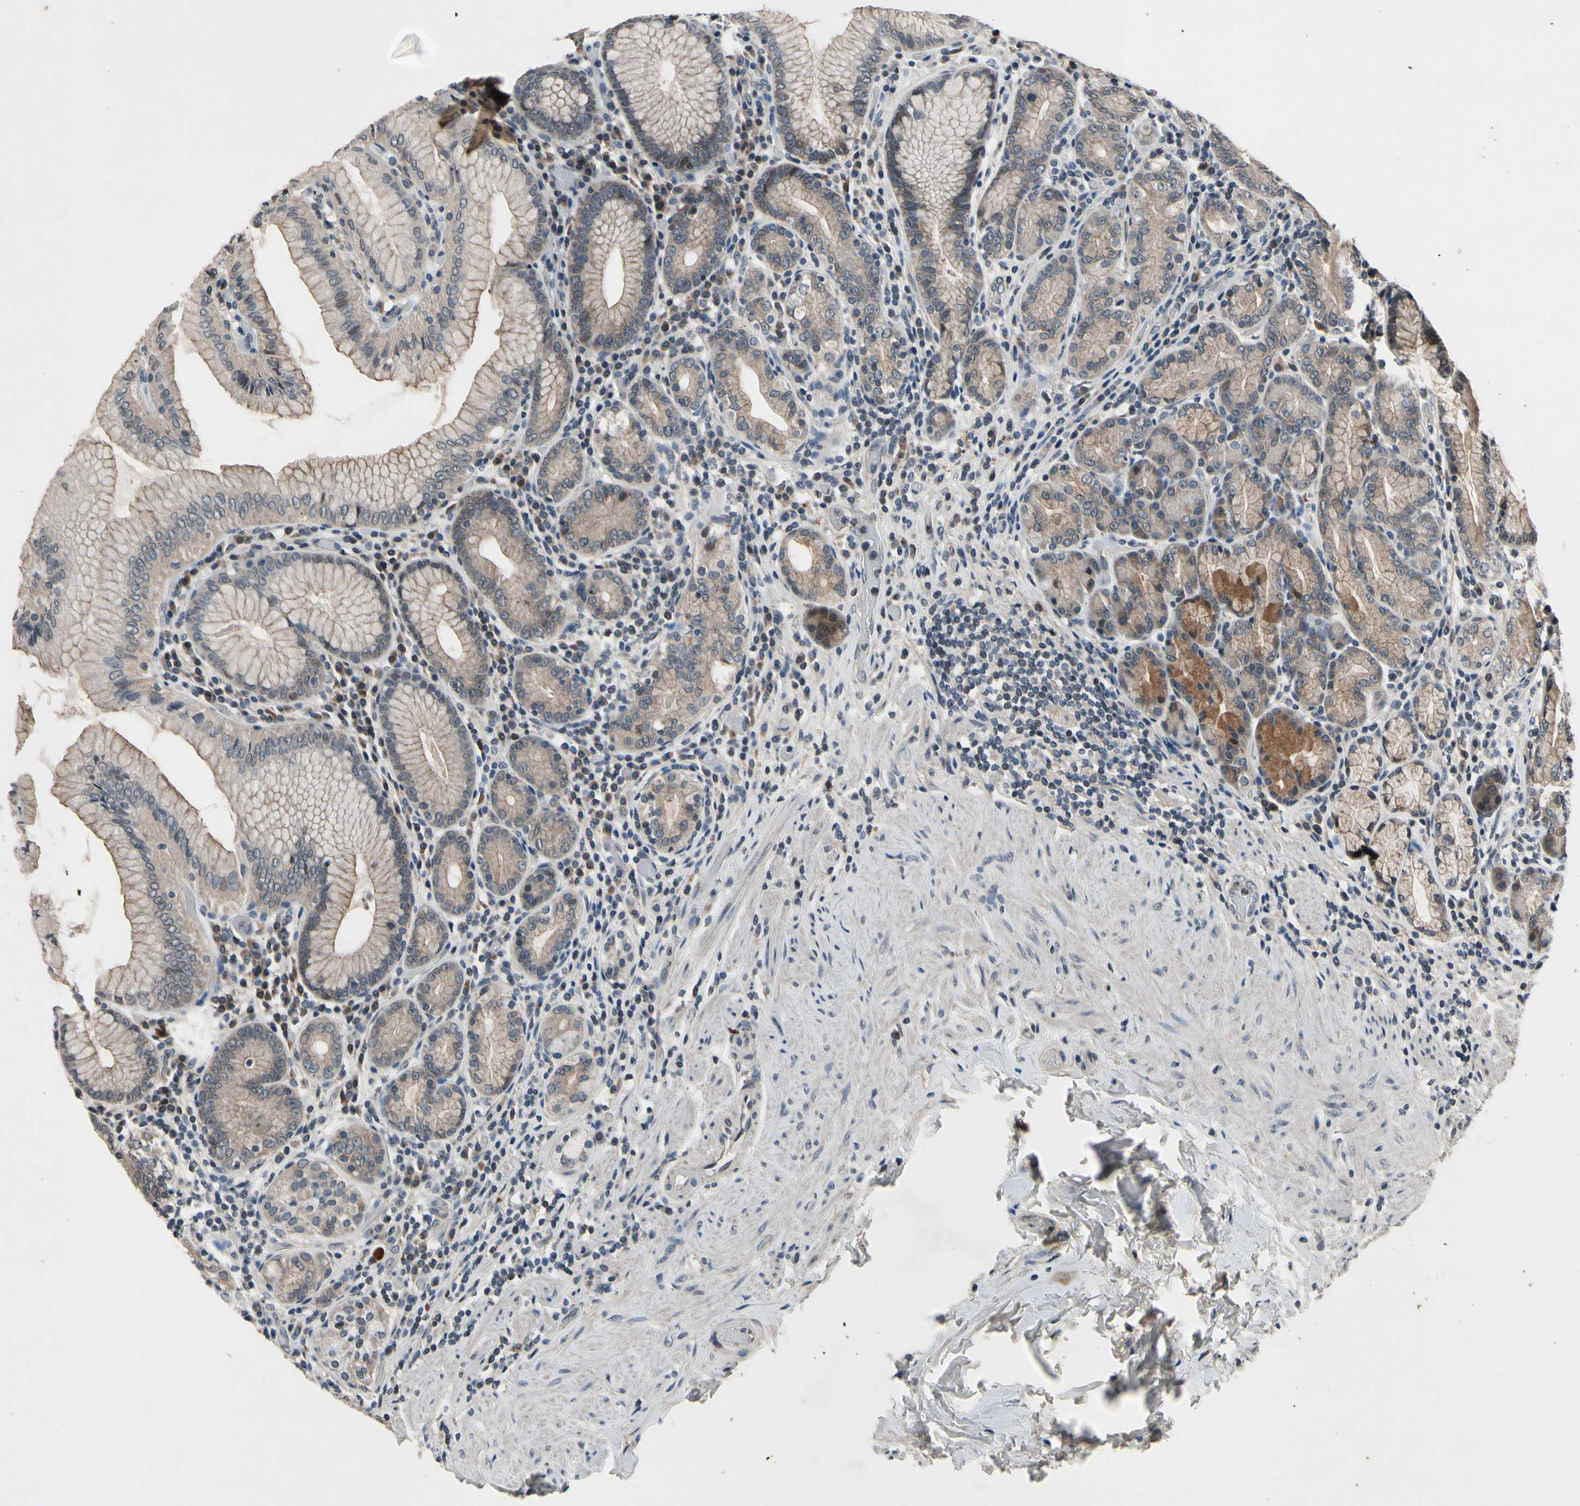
{"staining": {"intensity": "moderate", "quantity": ">75%", "location": "cytoplasmic/membranous"}, "tissue": "stomach", "cell_type": "Glandular cells", "image_type": "normal", "snomed": [{"axis": "morphology", "description": "Normal tissue, NOS"}, {"axis": "topography", "description": "Stomach, lower"}], "caption": "IHC (DAB (3,3'-diaminobenzidine)) staining of normal human stomach reveals moderate cytoplasmic/membranous protein expression in about >75% of glandular cells.", "gene": "MBTPS2", "patient": {"sex": "female", "age": 76}}